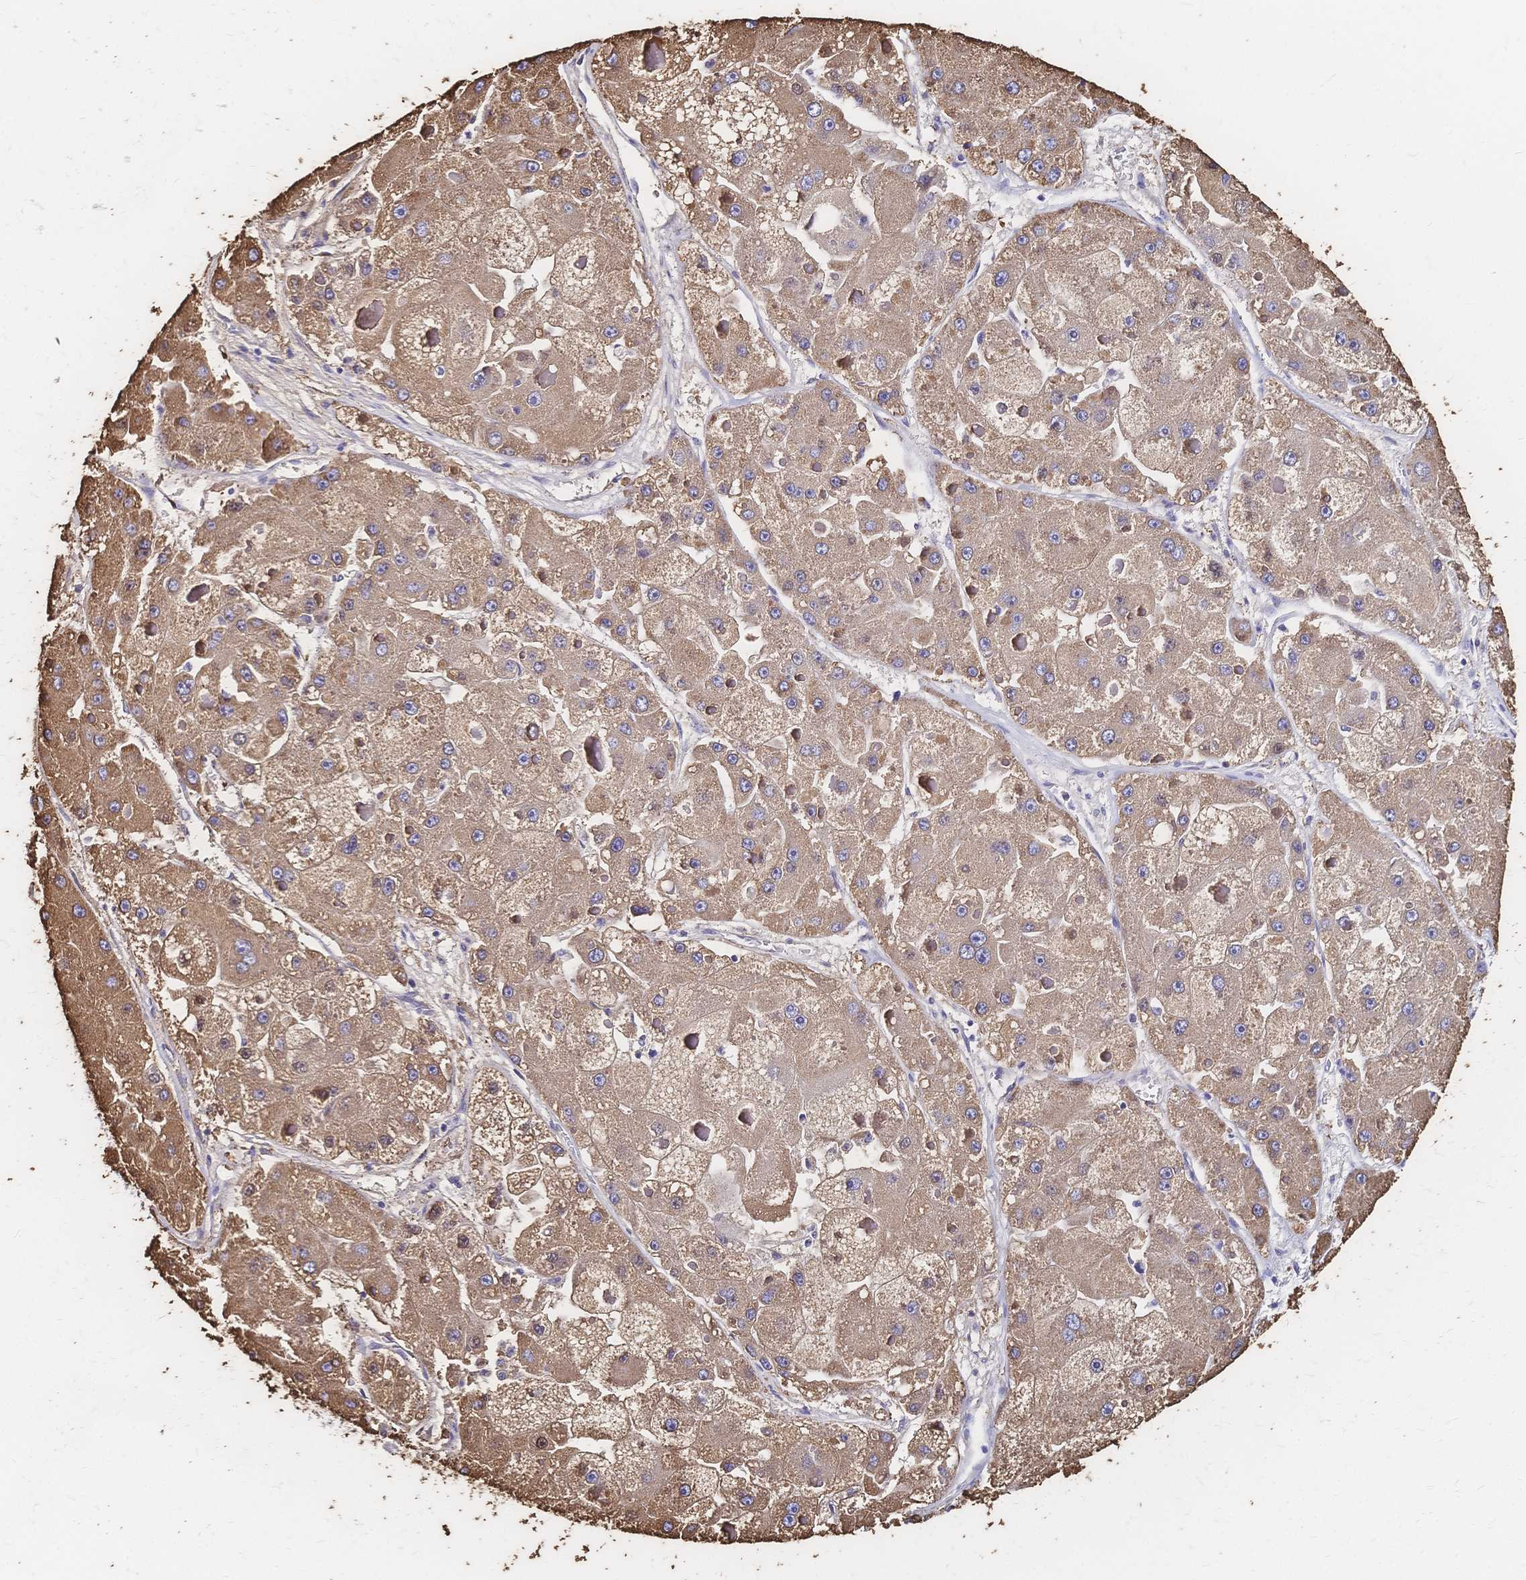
{"staining": {"intensity": "moderate", "quantity": ">75%", "location": "cytoplasmic/membranous"}, "tissue": "liver cancer", "cell_type": "Tumor cells", "image_type": "cancer", "snomed": [{"axis": "morphology", "description": "Carcinoma, Hepatocellular, NOS"}, {"axis": "topography", "description": "Liver"}], "caption": "Tumor cells reveal medium levels of moderate cytoplasmic/membranous expression in approximately >75% of cells in human liver hepatocellular carcinoma.", "gene": "SLC5A1", "patient": {"sex": "female", "age": 73}}